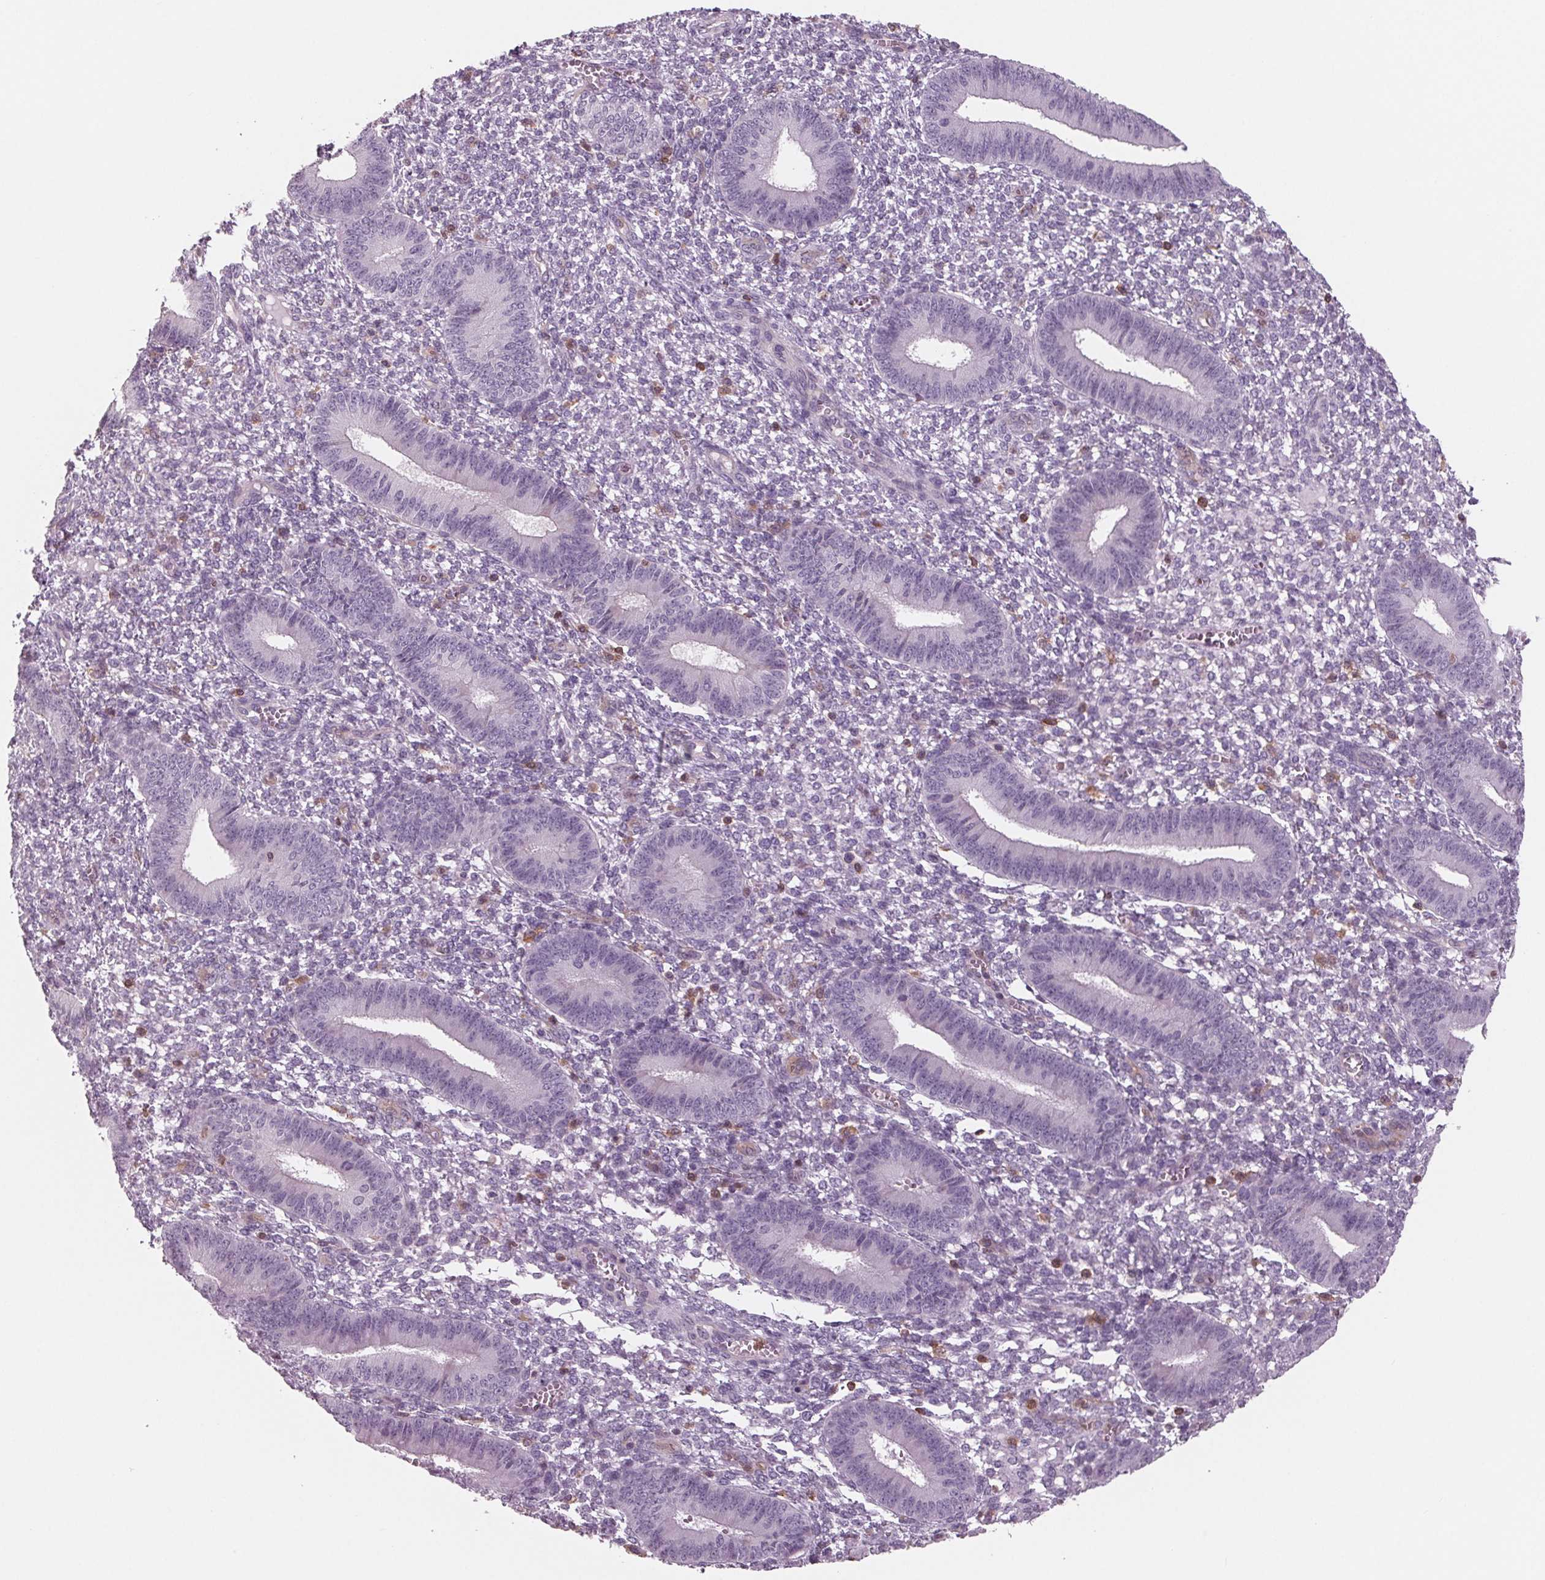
{"staining": {"intensity": "negative", "quantity": "none", "location": "none"}, "tissue": "endometrium", "cell_type": "Cells in endometrial stroma", "image_type": "normal", "snomed": [{"axis": "morphology", "description": "Normal tissue, NOS"}, {"axis": "topography", "description": "Endometrium"}], "caption": "The micrograph exhibits no significant staining in cells in endometrial stroma of endometrium.", "gene": "ARHGAP25", "patient": {"sex": "female", "age": 42}}